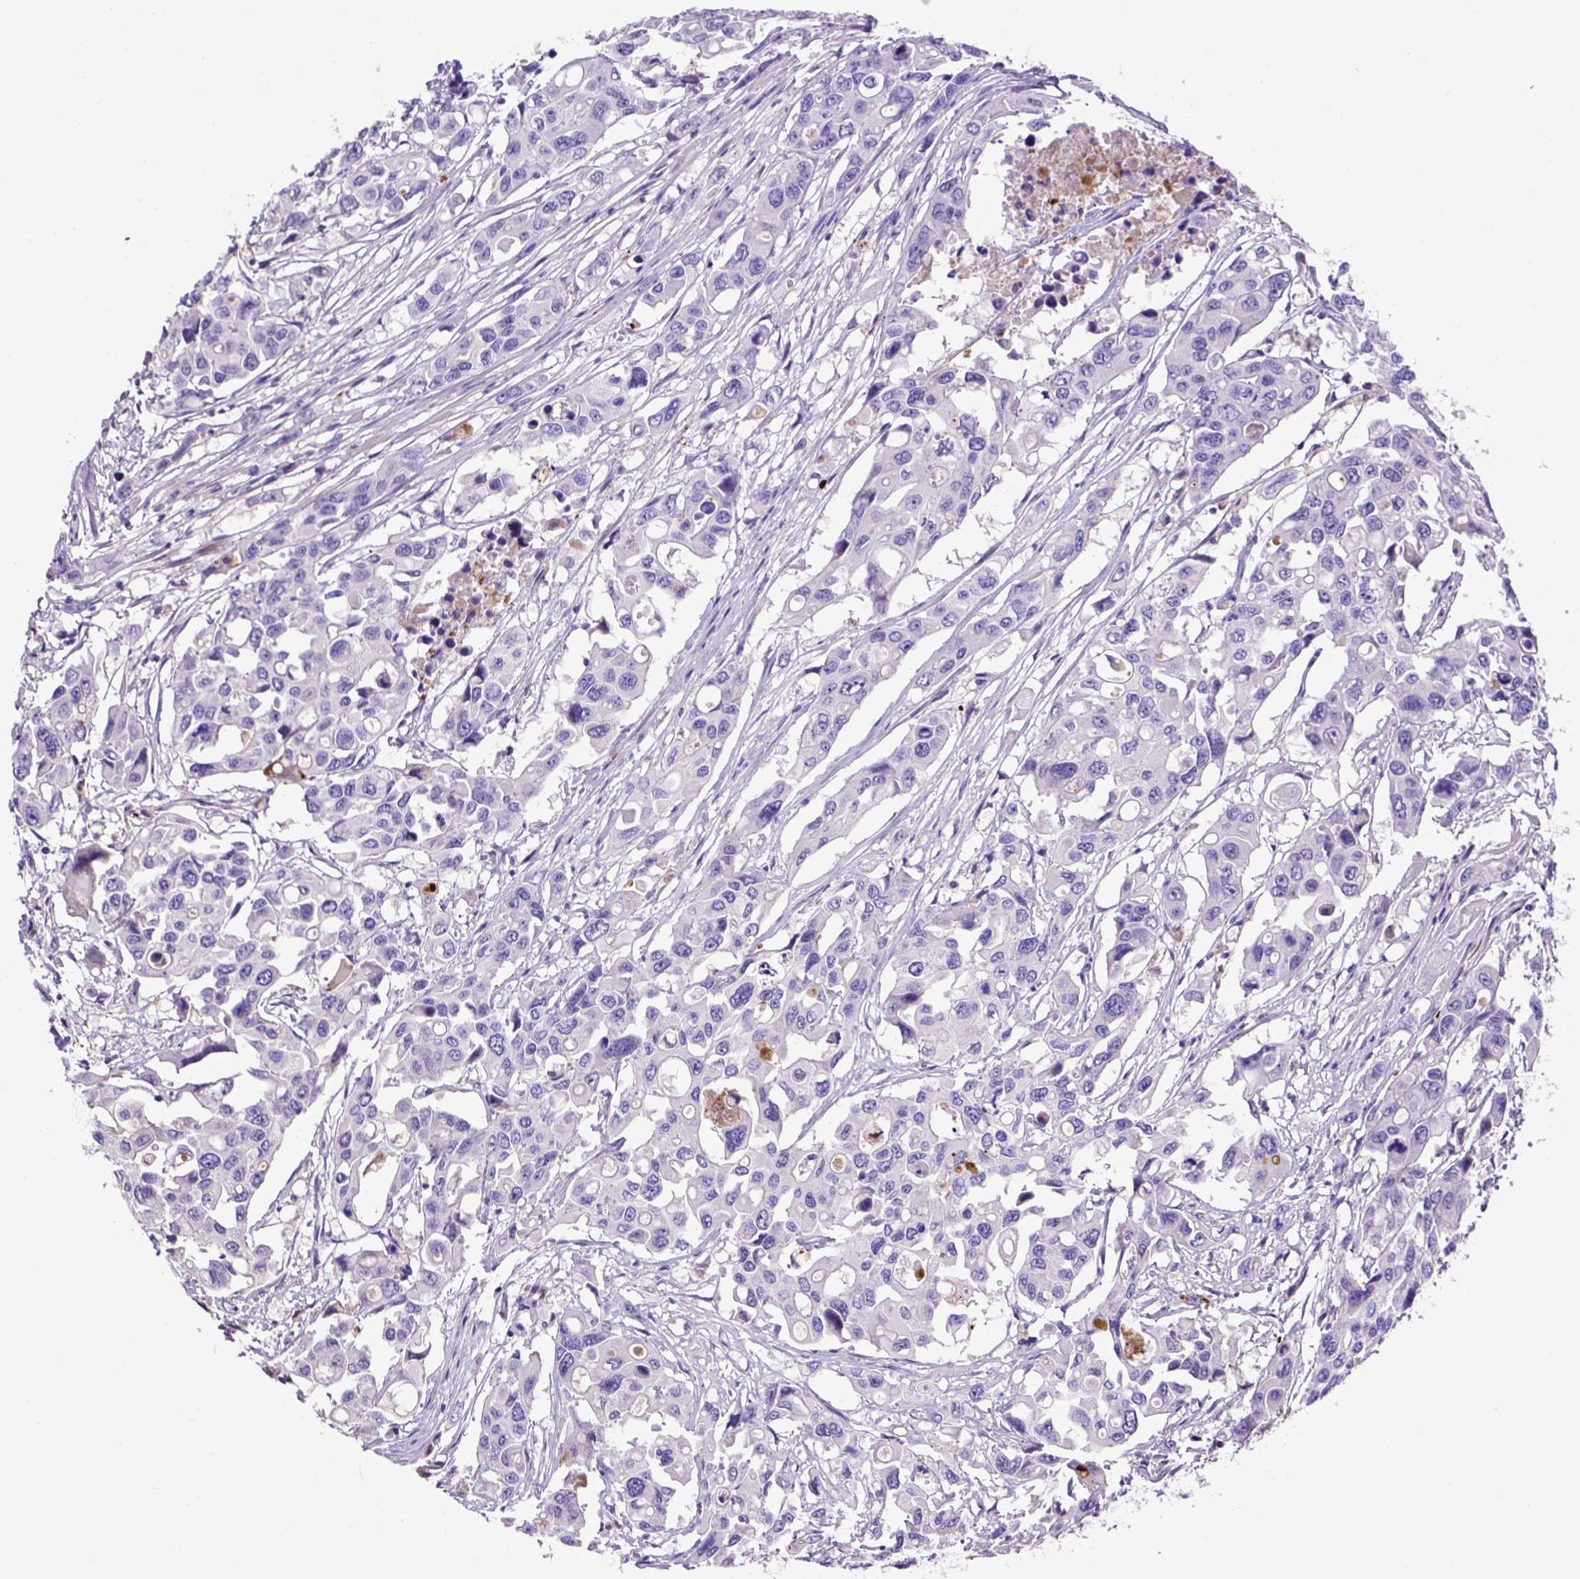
{"staining": {"intensity": "negative", "quantity": "none", "location": "none"}, "tissue": "colorectal cancer", "cell_type": "Tumor cells", "image_type": "cancer", "snomed": [{"axis": "morphology", "description": "Adenocarcinoma, NOS"}, {"axis": "topography", "description": "Colon"}], "caption": "Colorectal cancer stained for a protein using IHC reveals no expression tumor cells.", "gene": "ADAM12", "patient": {"sex": "male", "age": 77}}